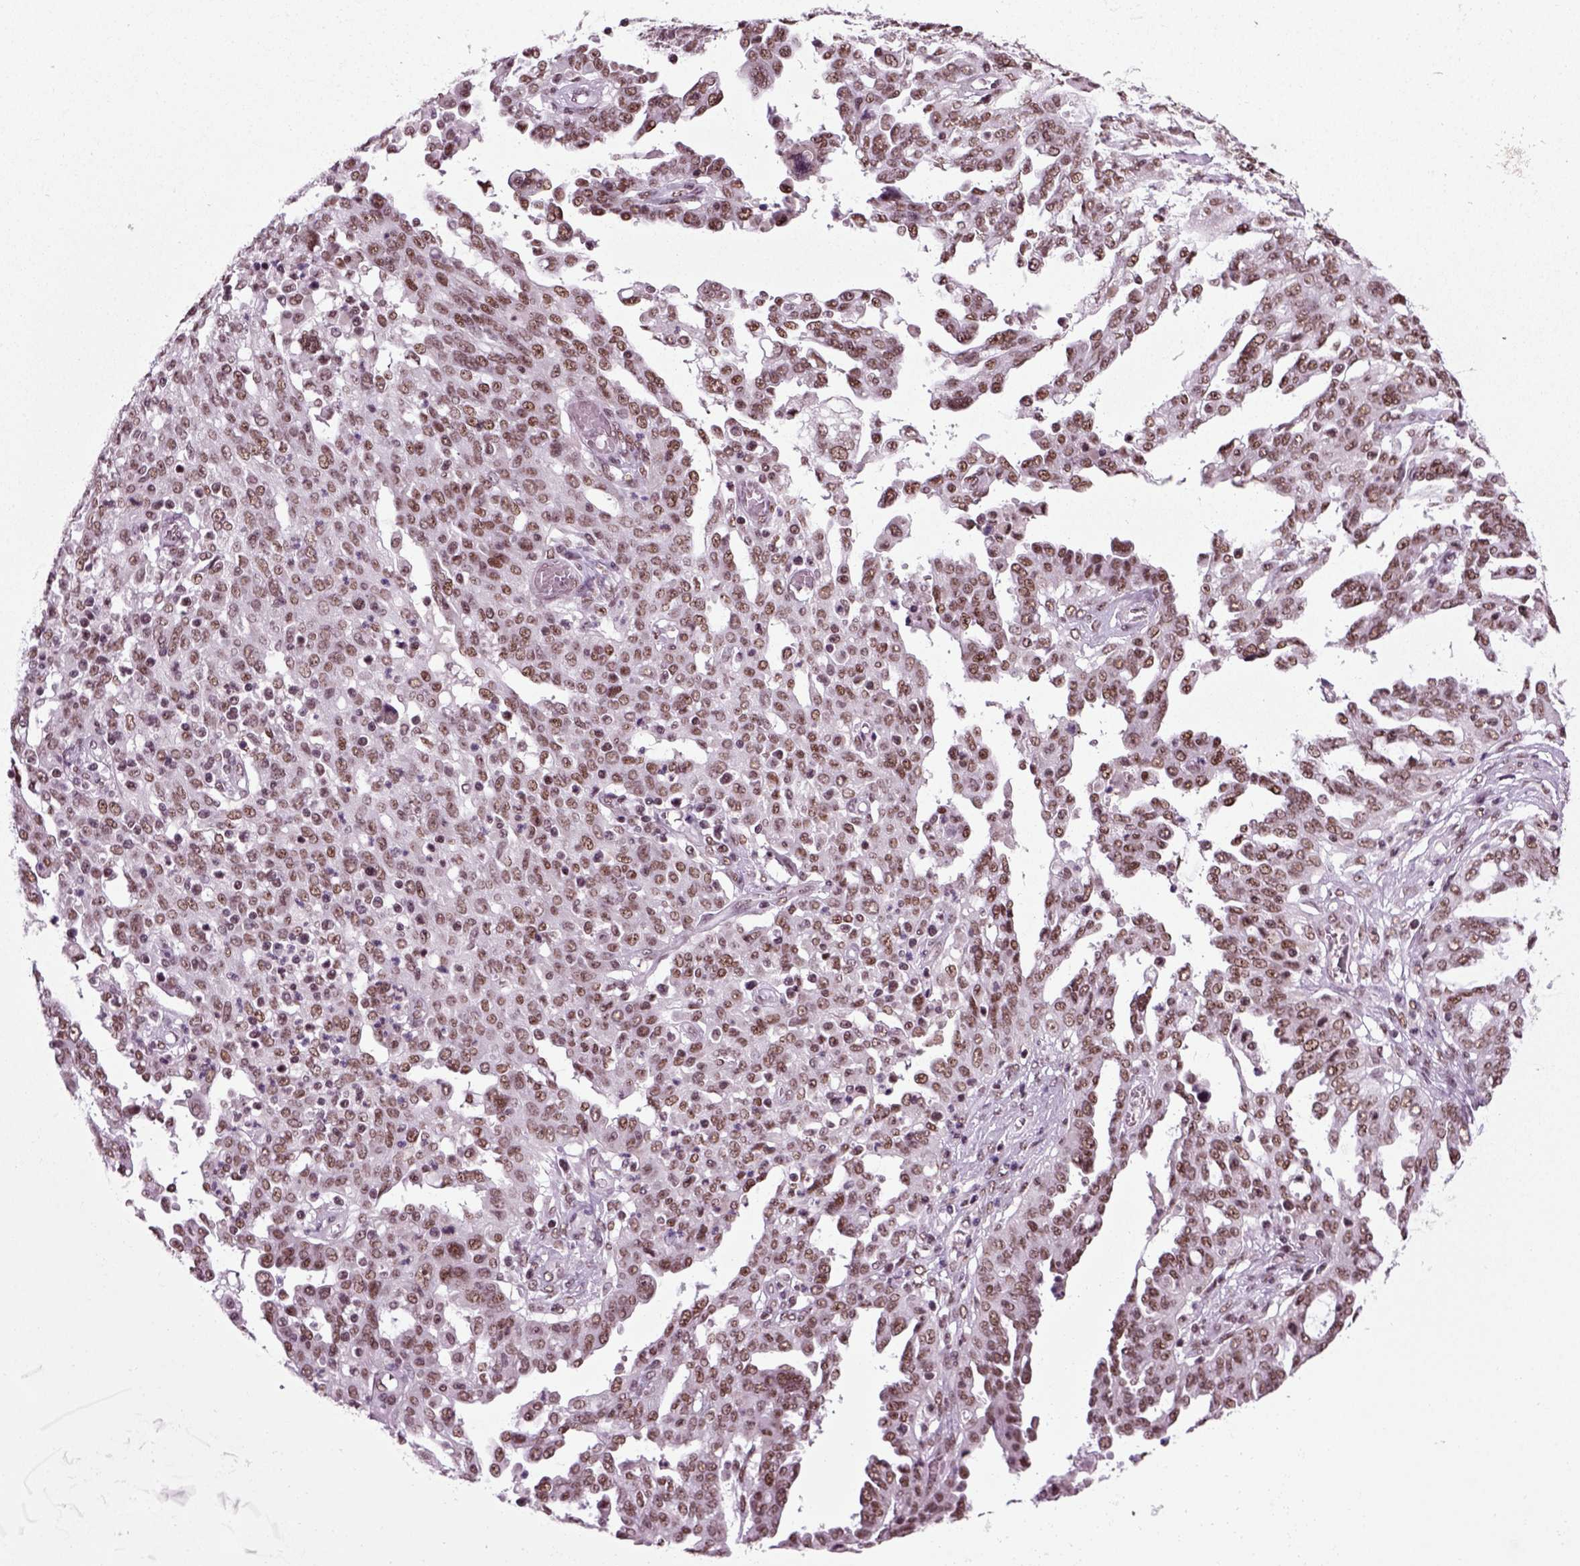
{"staining": {"intensity": "moderate", "quantity": ">75%", "location": "nuclear"}, "tissue": "ovarian cancer", "cell_type": "Tumor cells", "image_type": "cancer", "snomed": [{"axis": "morphology", "description": "Cystadenocarcinoma, serous, NOS"}, {"axis": "topography", "description": "Ovary"}], "caption": "Ovarian serous cystadenocarcinoma stained with immunohistochemistry exhibits moderate nuclear positivity in approximately >75% of tumor cells. (DAB = brown stain, brightfield microscopy at high magnification).", "gene": "RCOR3", "patient": {"sex": "female", "age": 67}}